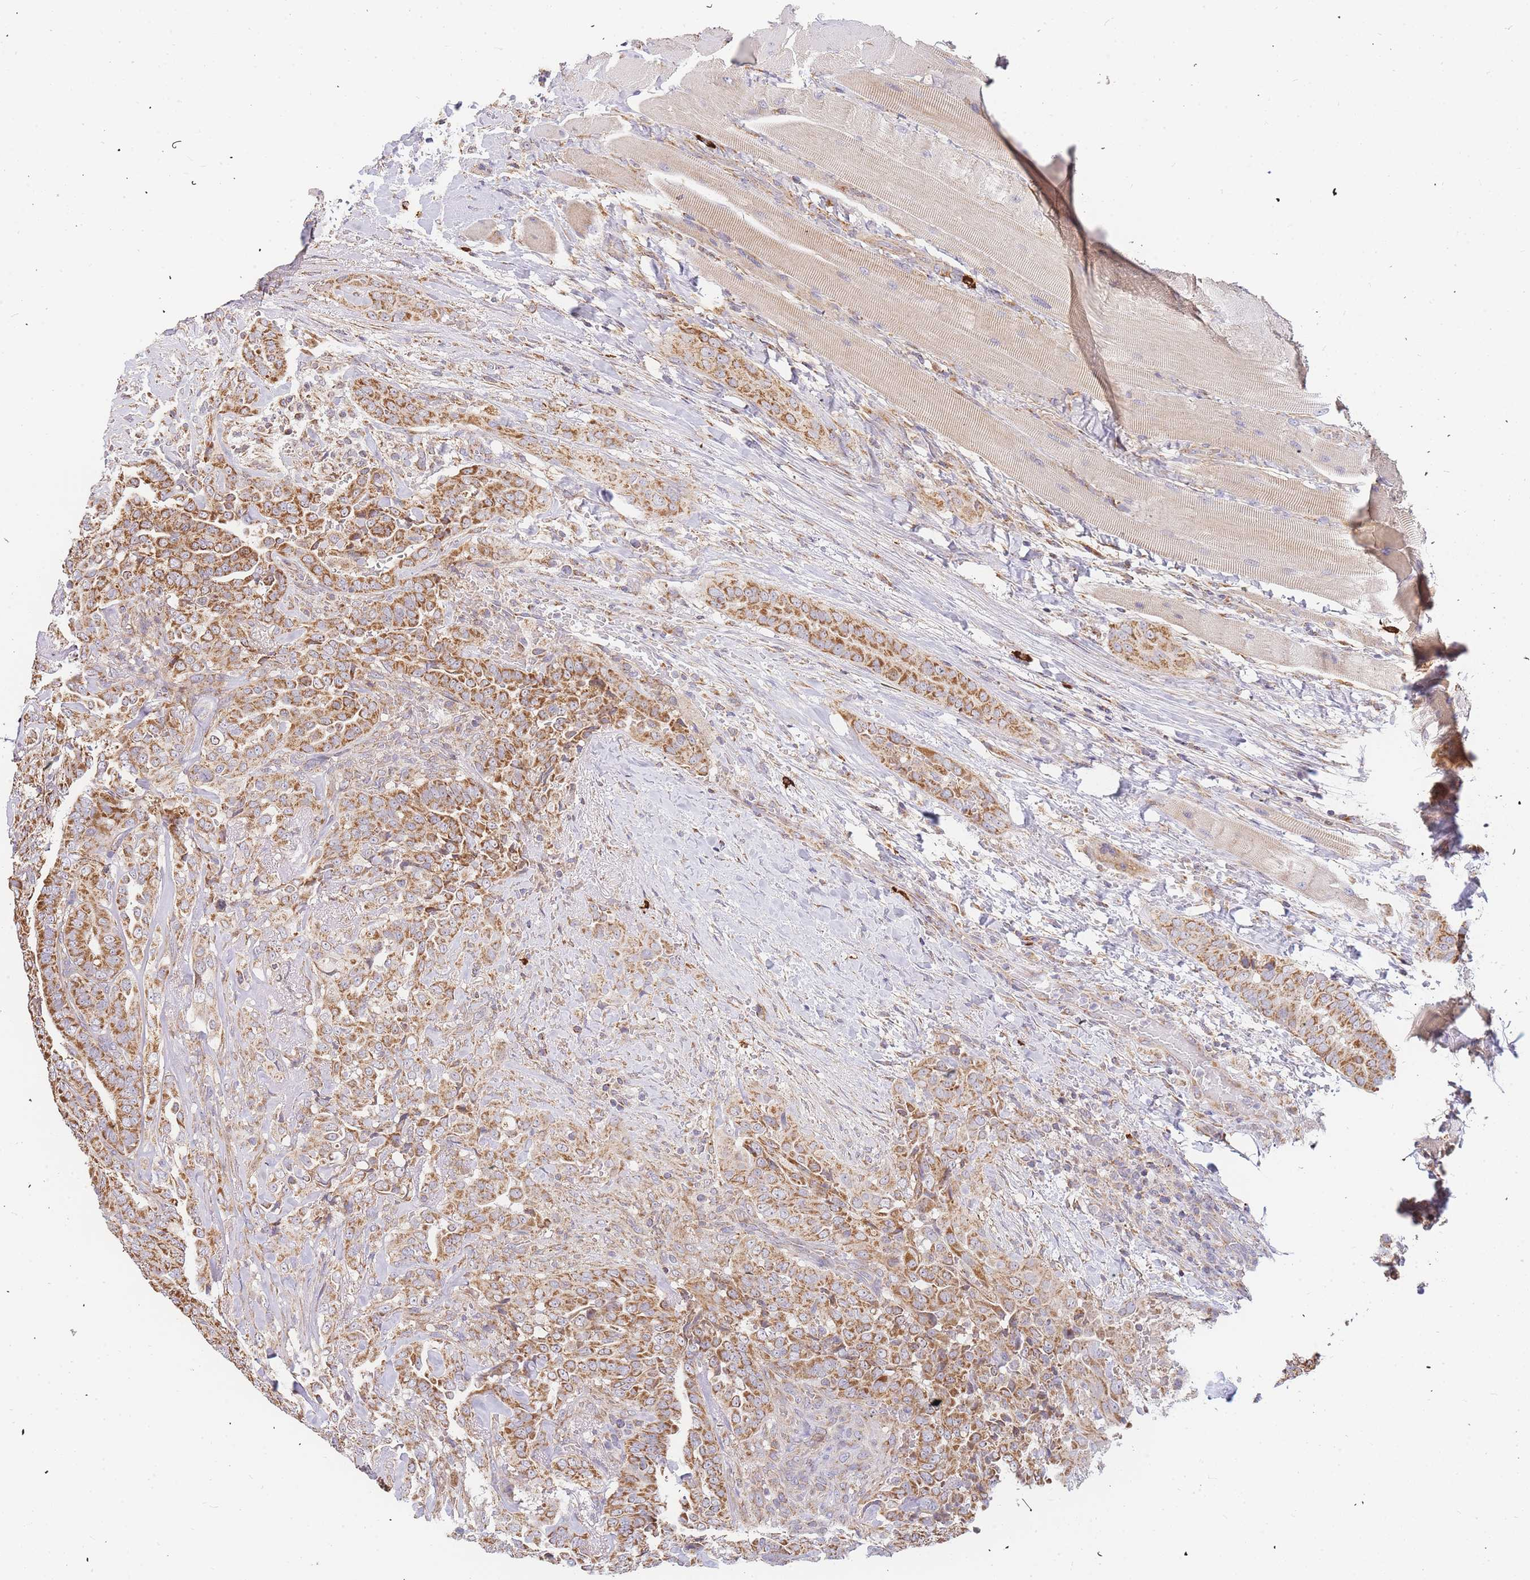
{"staining": {"intensity": "strong", "quantity": ">75%", "location": "cytoplasmic/membranous"}, "tissue": "thyroid cancer", "cell_type": "Tumor cells", "image_type": "cancer", "snomed": [{"axis": "morphology", "description": "Papillary adenocarcinoma, NOS"}, {"axis": "topography", "description": "Thyroid gland"}], "caption": "Human thyroid papillary adenocarcinoma stained with a brown dye reveals strong cytoplasmic/membranous positive staining in about >75% of tumor cells.", "gene": "ADCY9", "patient": {"sex": "male", "age": 61}}